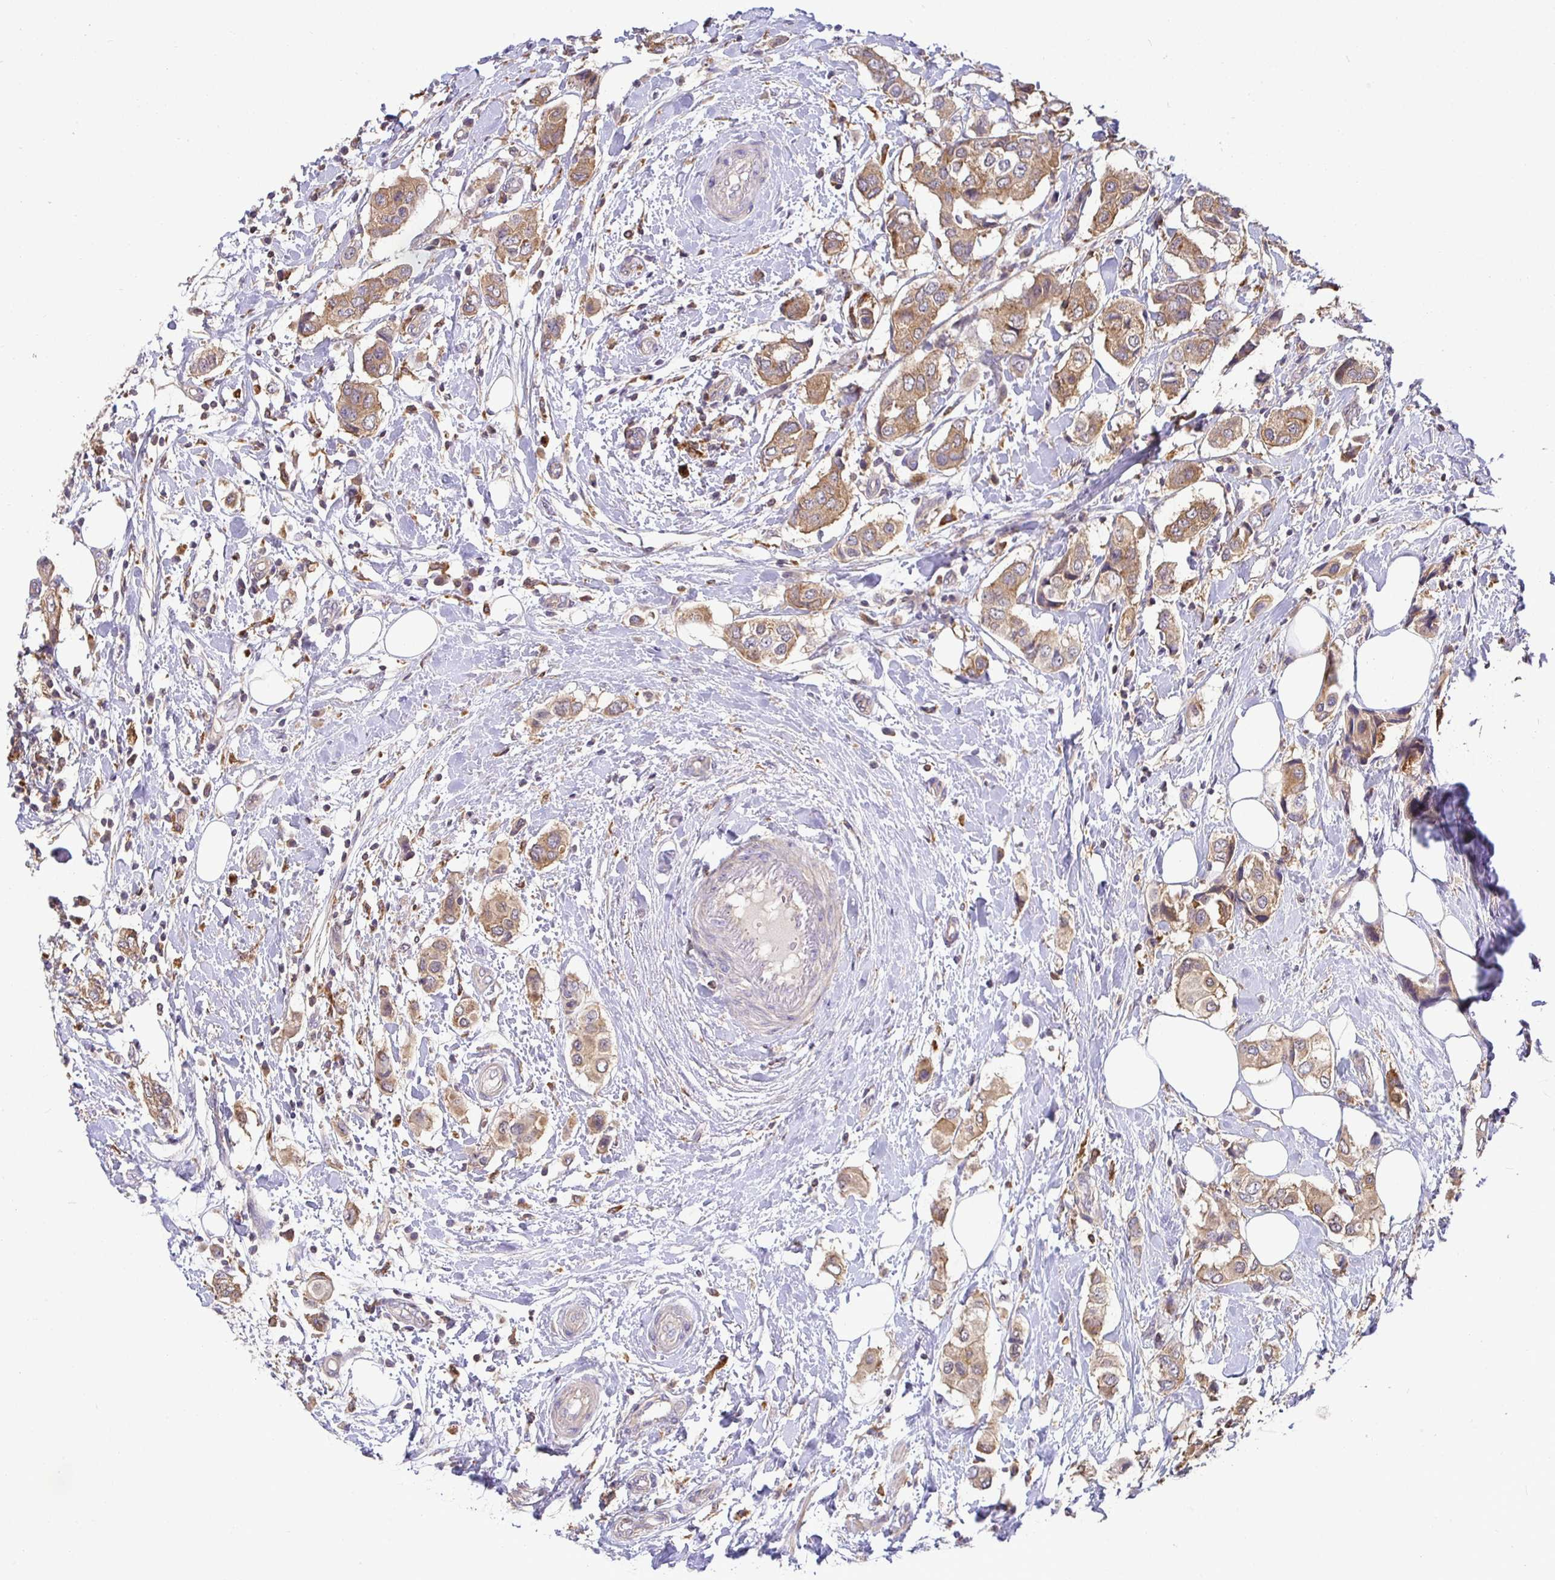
{"staining": {"intensity": "moderate", "quantity": ">75%", "location": "cytoplasmic/membranous"}, "tissue": "breast cancer", "cell_type": "Tumor cells", "image_type": "cancer", "snomed": [{"axis": "morphology", "description": "Lobular carcinoma"}, {"axis": "topography", "description": "Breast"}], "caption": "This photomicrograph reveals immunohistochemistry staining of breast cancer, with medium moderate cytoplasmic/membranous expression in about >75% of tumor cells.", "gene": "ATP6V1F", "patient": {"sex": "female", "age": 51}}